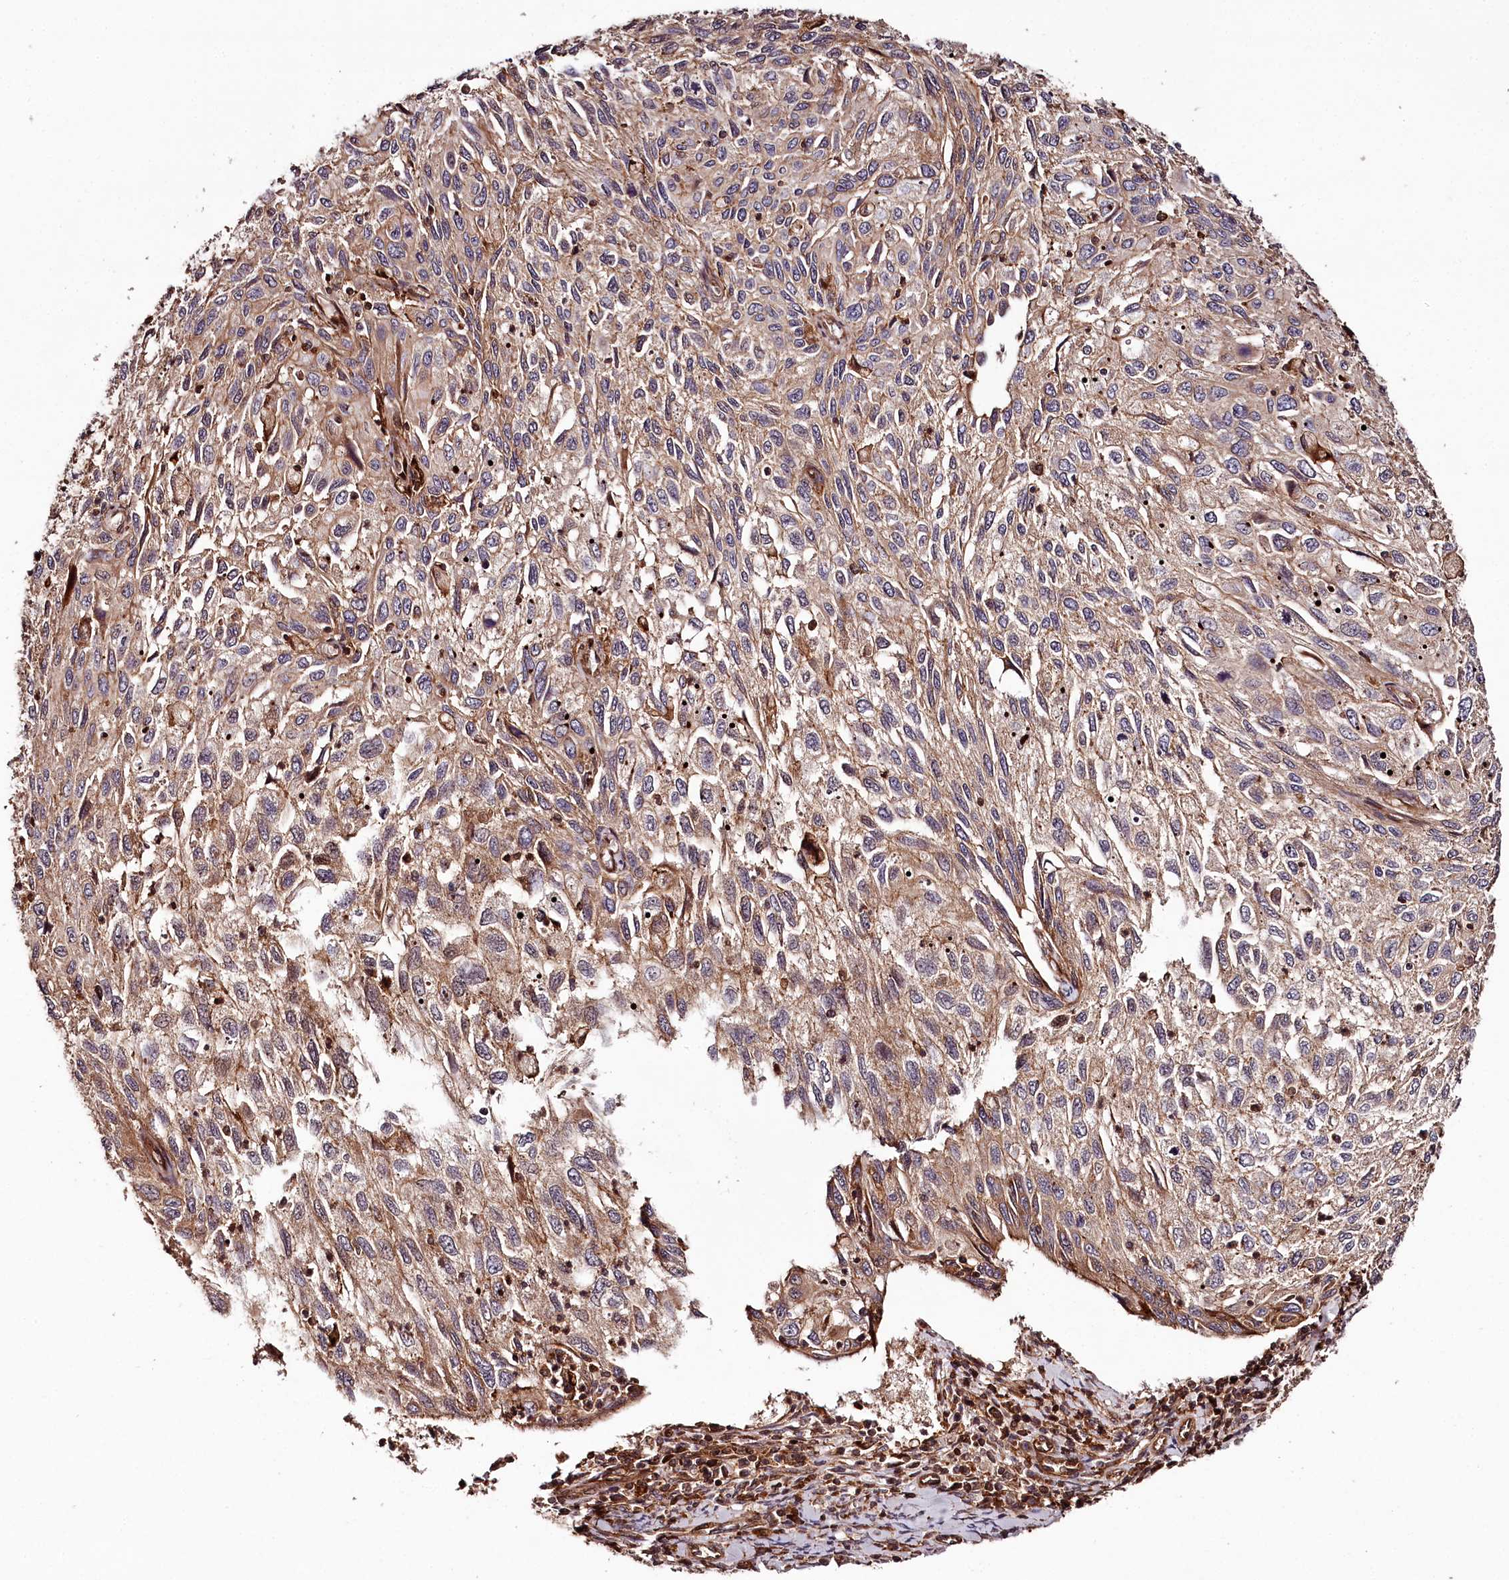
{"staining": {"intensity": "moderate", "quantity": ">75%", "location": "cytoplasmic/membranous"}, "tissue": "cervical cancer", "cell_type": "Tumor cells", "image_type": "cancer", "snomed": [{"axis": "morphology", "description": "Squamous cell carcinoma, NOS"}, {"axis": "topography", "description": "Cervix"}], "caption": "Tumor cells show medium levels of moderate cytoplasmic/membranous positivity in about >75% of cells in human squamous cell carcinoma (cervical).", "gene": "KIF14", "patient": {"sex": "female", "age": 70}}